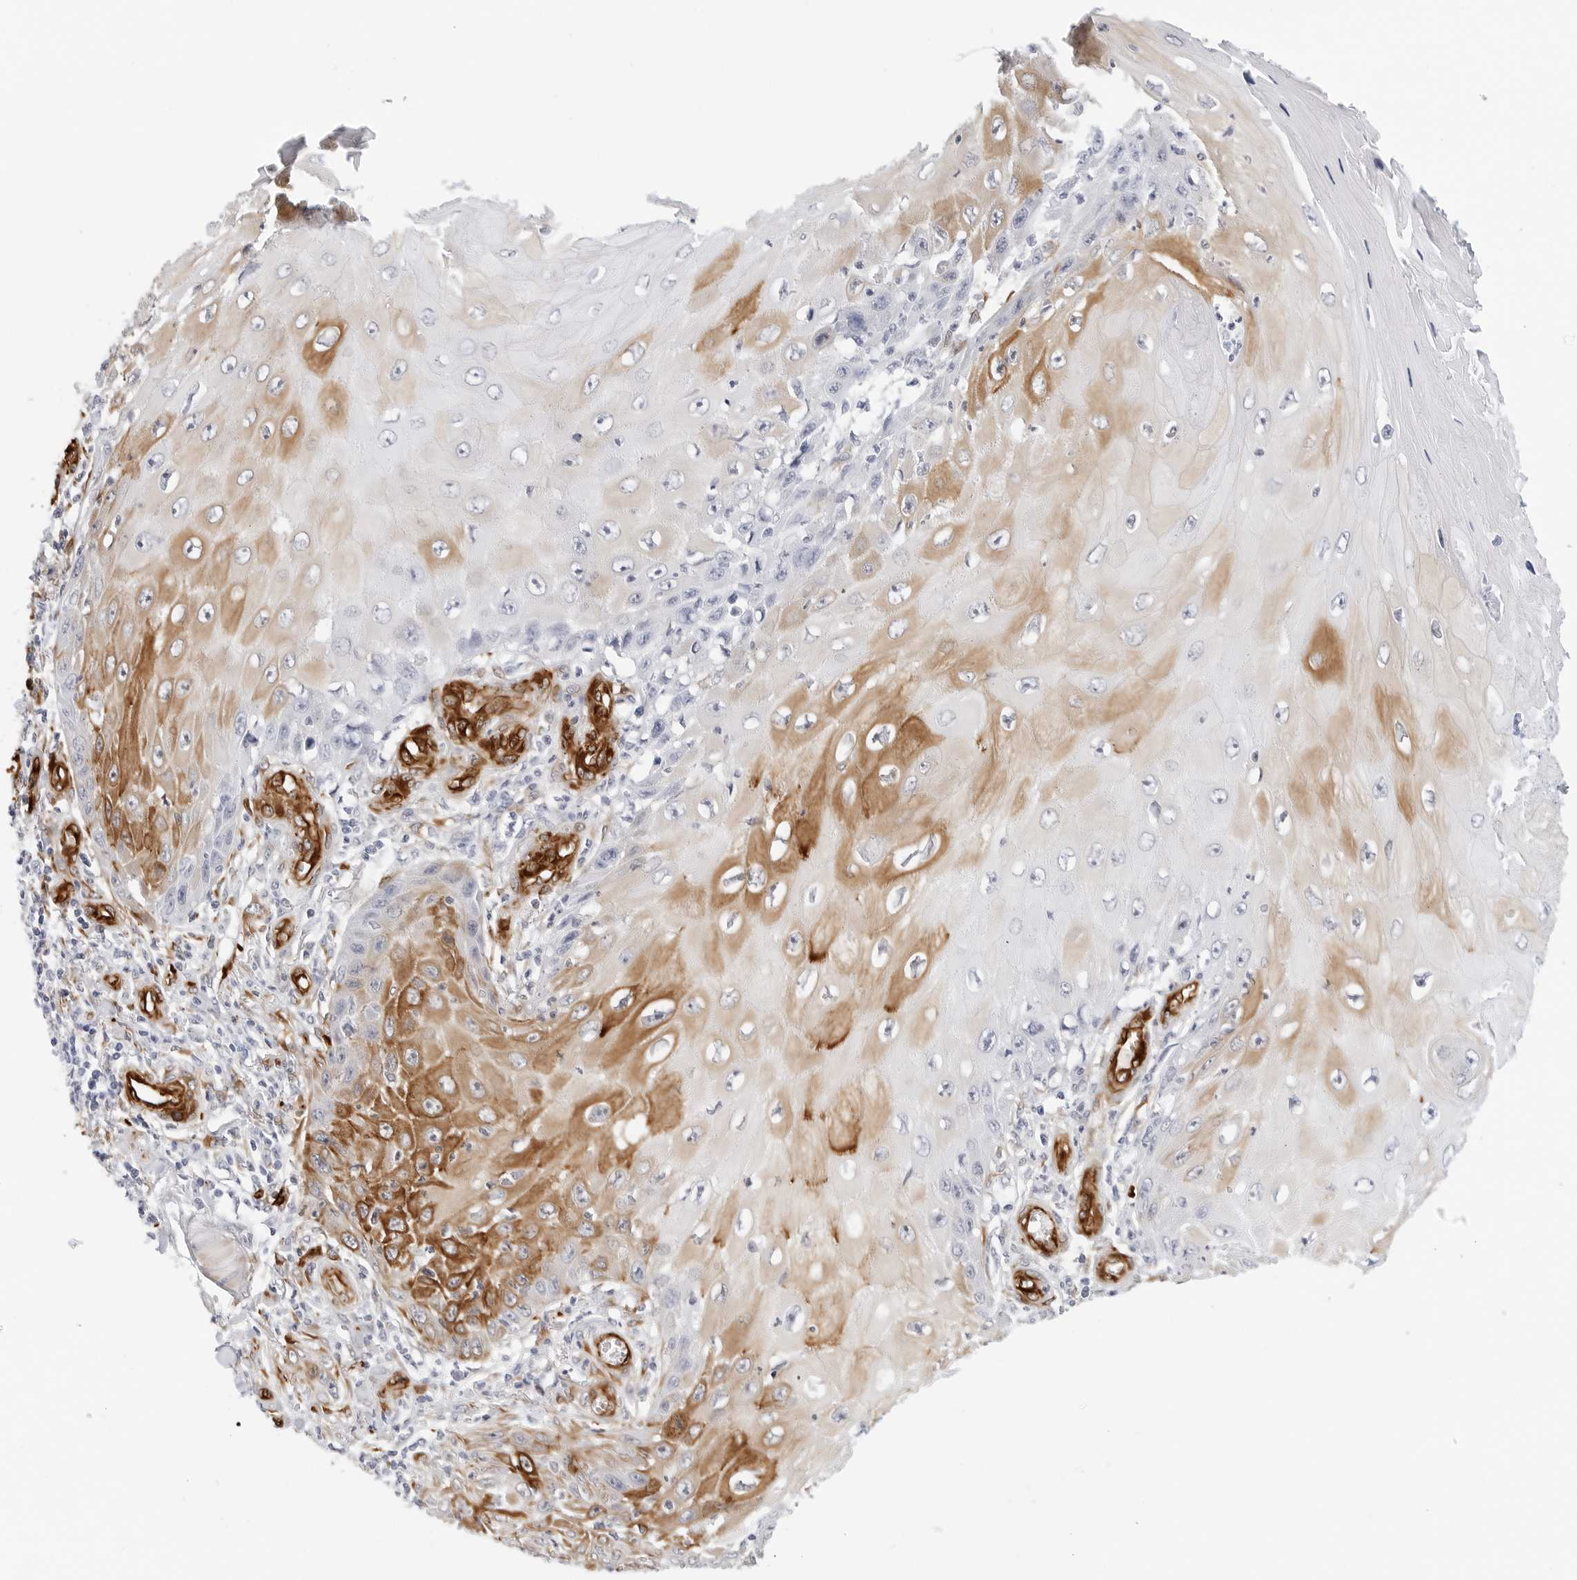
{"staining": {"intensity": "moderate", "quantity": "<25%", "location": "cytoplasmic/membranous"}, "tissue": "skin cancer", "cell_type": "Tumor cells", "image_type": "cancer", "snomed": [{"axis": "morphology", "description": "Squamous cell carcinoma, NOS"}, {"axis": "topography", "description": "Skin"}], "caption": "IHC micrograph of squamous cell carcinoma (skin) stained for a protein (brown), which demonstrates low levels of moderate cytoplasmic/membranous expression in about <25% of tumor cells.", "gene": "NES", "patient": {"sex": "female", "age": 73}}